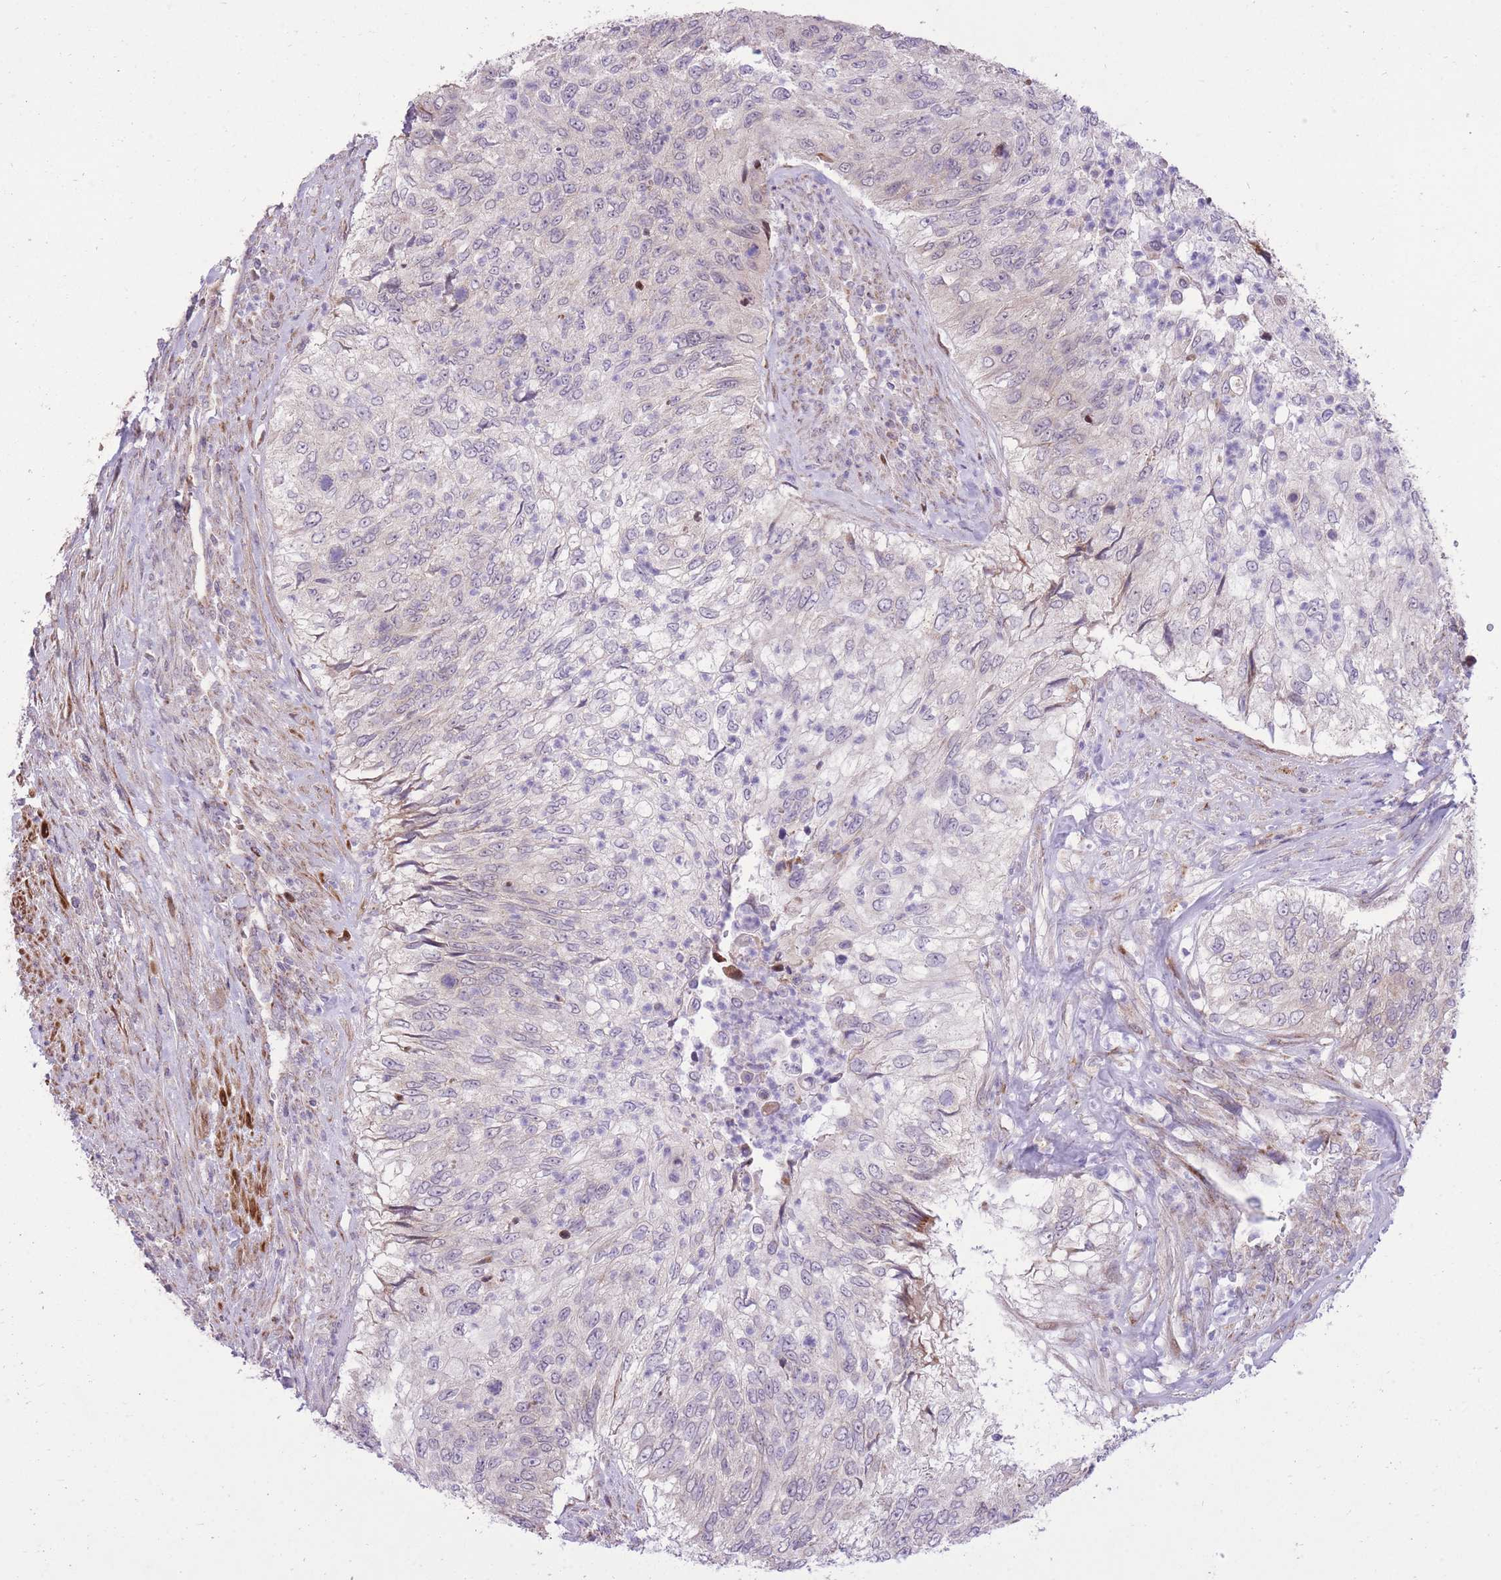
{"staining": {"intensity": "negative", "quantity": "none", "location": "none"}, "tissue": "urothelial cancer", "cell_type": "Tumor cells", "image_type": "cancer", "snomed": [{"axis": "morphology", "description": "Urothelial carcinoma, High grade"}, {"axis": "topography", "description": "Urinary bladder"}], "caption": "Urothelial cancer was stained to show a protein in brown. There is no significant staining in tumor cells.", "gene": "SLC4A4", "patient": {"sex": "female", "age": 60}}